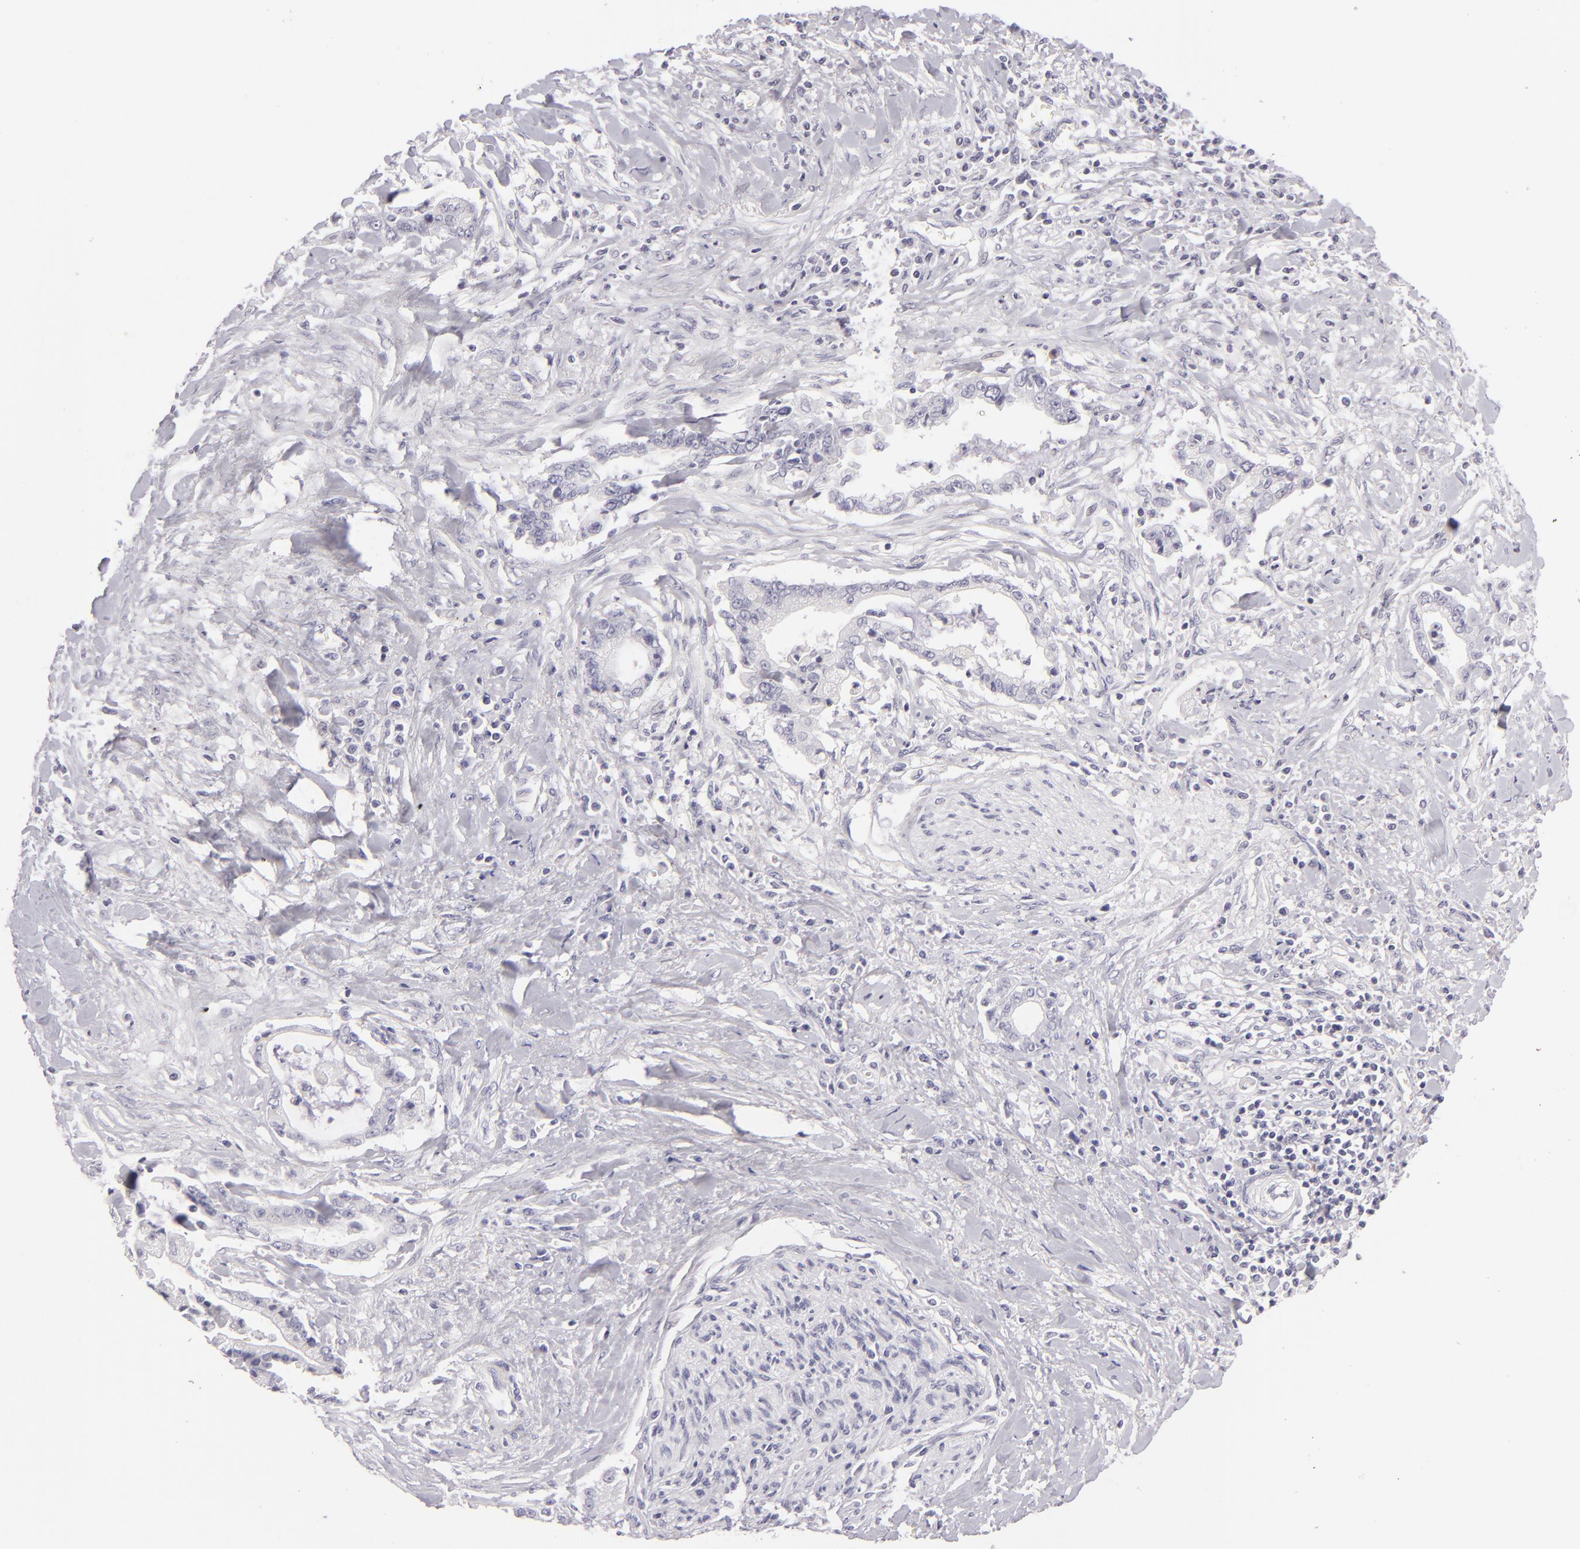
{"staining": {"intensity": "negative", "quantity": "none", "location": "none"}, "tissue": "liver cancer", "cell_type": "Tumor cells", "image_type": "cancer", "snomed": [{"axis": "morphology", "description": "Cholangiocarcinoma"}, {"axis": "topography", "description": "Liver"}], "caption": "This is an IHC photomicrograph of liver cholangiocarcinoma. There is no positivity in tumor cells.", "gene": "TNNC1", "patient": {"sex": "male", "age": 57}}